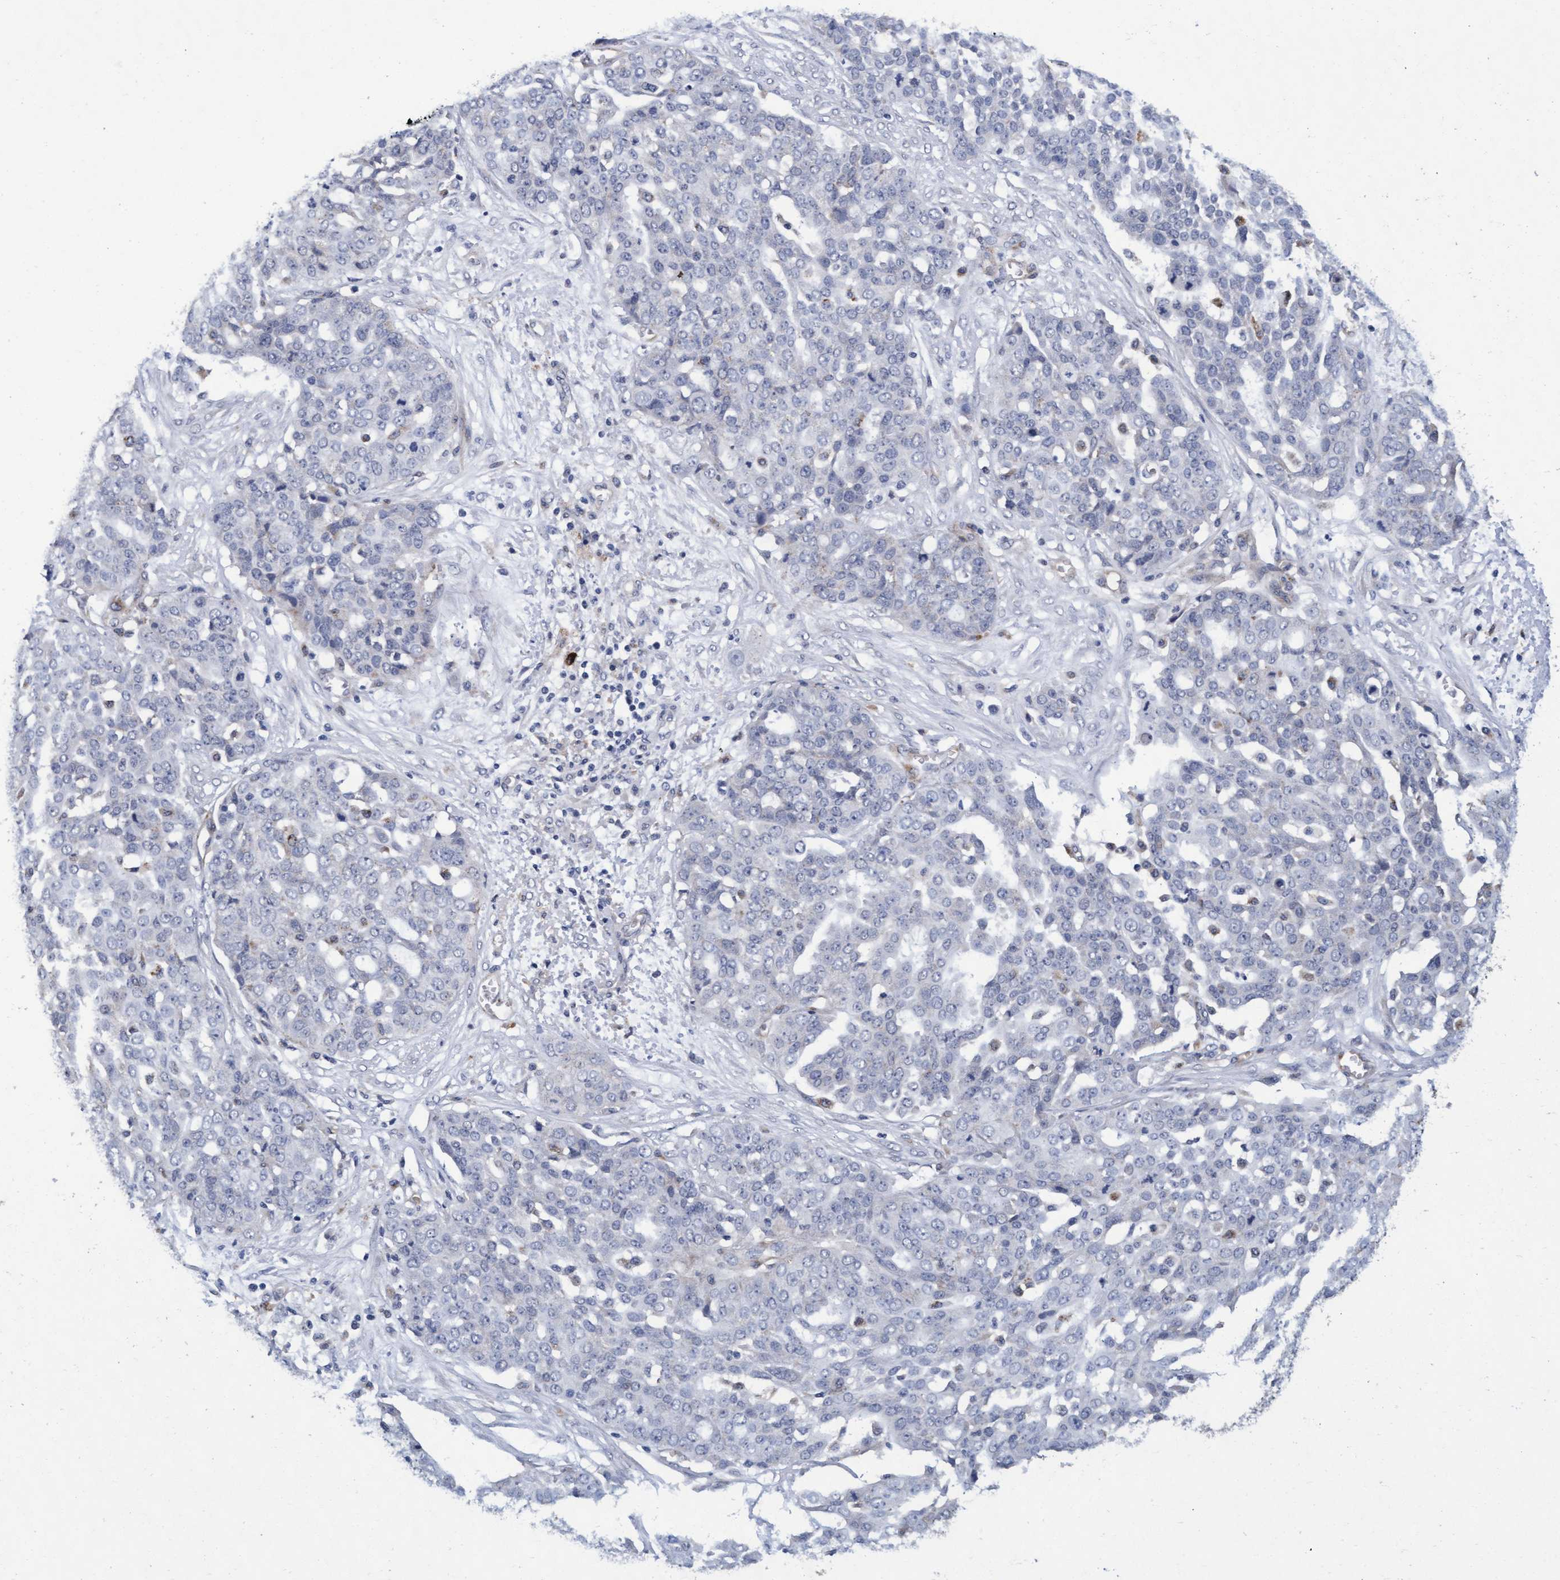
{"staining": {"intensity": "negative", "quantity": "none", "location": "none"}, "tissue": "ovarian cancer", "cell_type": "Tumor cells", "image_type": "cancer", "snomed": [{"axis": "morphology", "description": "Cystadenocarcinoma, serous, NOS"}, {"axis": "topography", "description": "Soft tissue"}, {"axis": "topography", "description": "Ovary"}], "caption": "This is an immunohistochemistry (IHC) image of human ovarian cancer (serous cystadenocarcinoma). There is no expression in tumor cells.", "gene": "CPQ", "patient": {"sex": "female", "age": 57}}